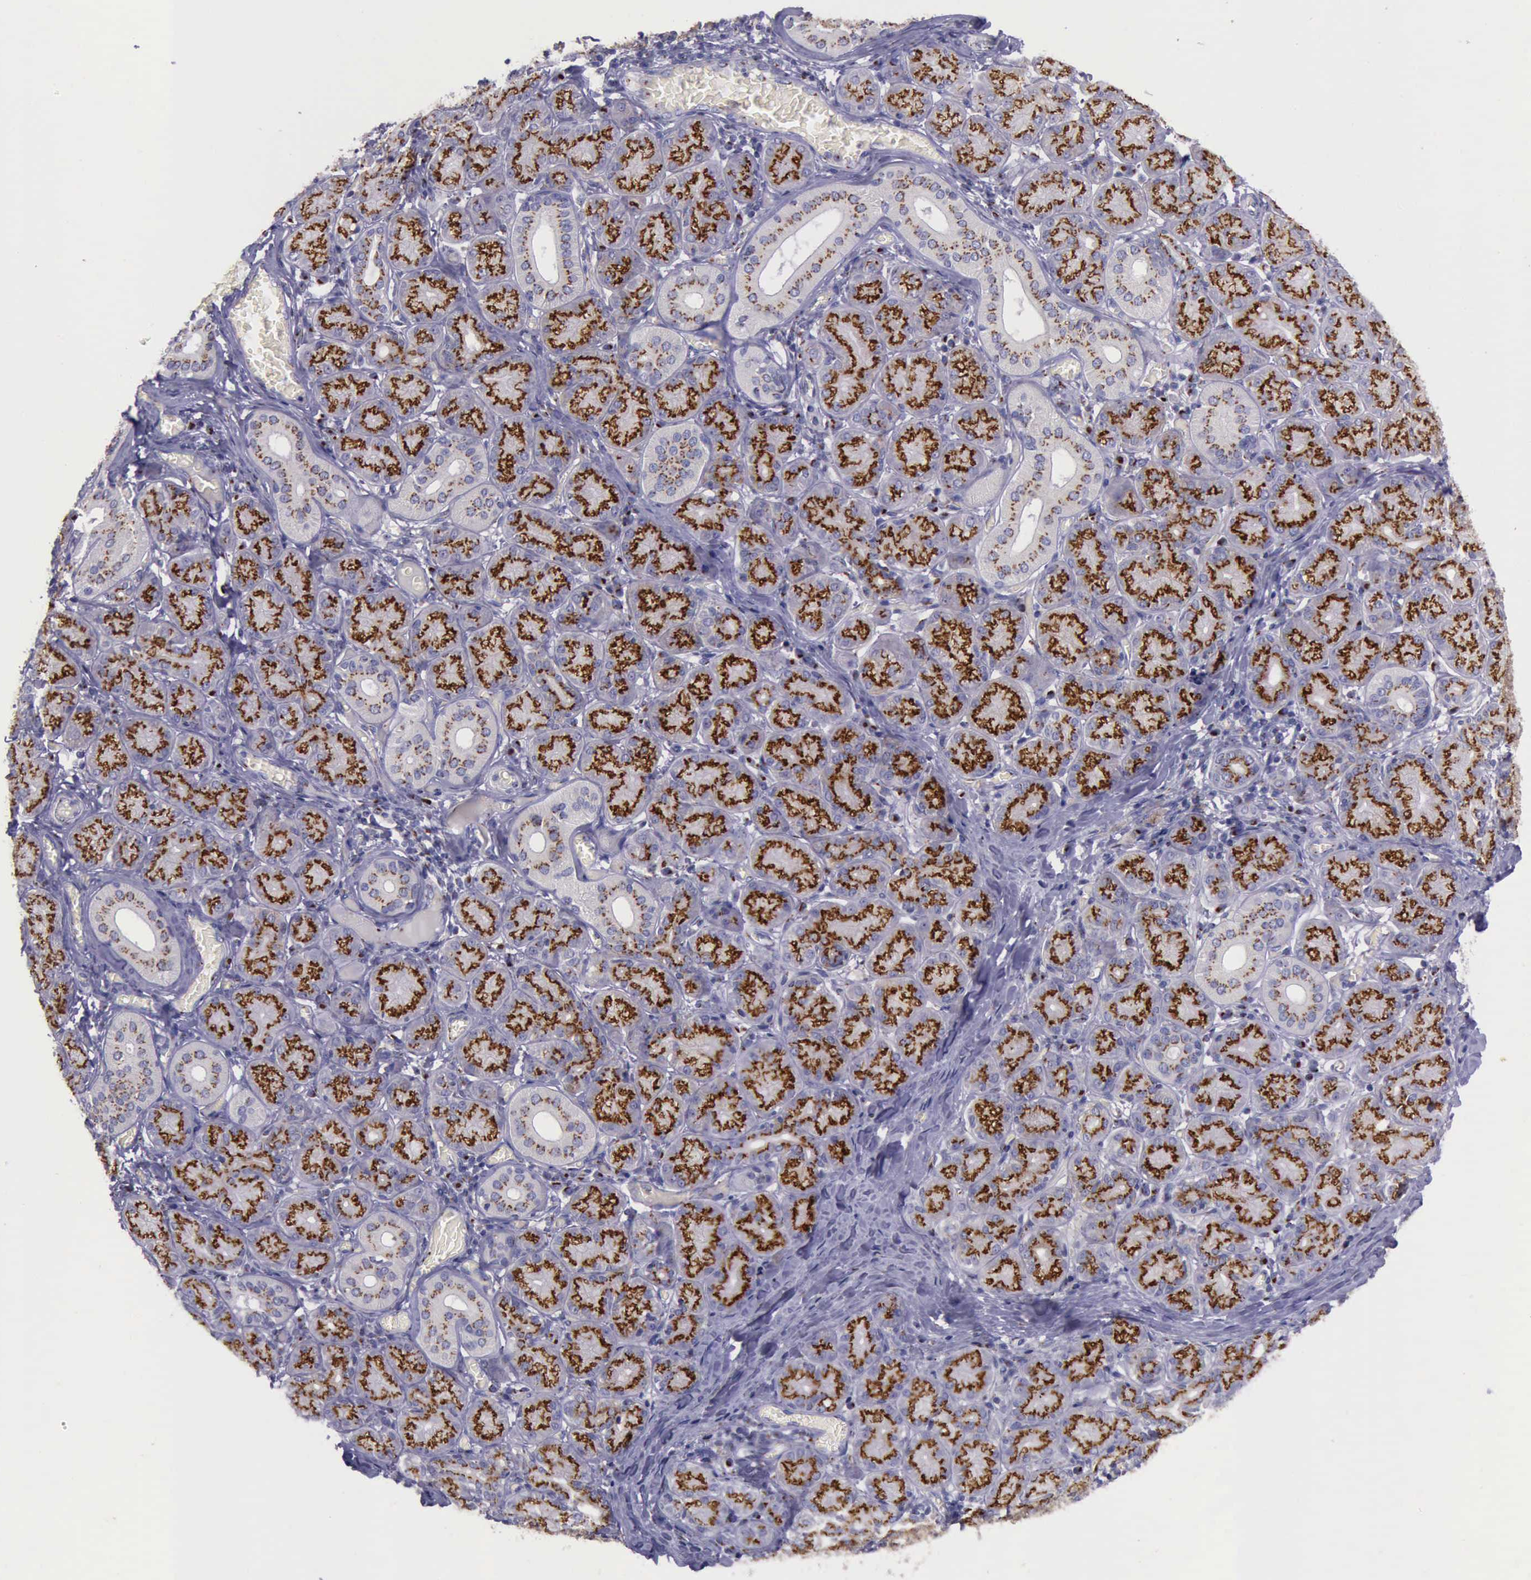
{"staining": {"intensity": "strong", "quantity": ">75%", "location": "cytoplasmic/membranous"}, "tissue": "salivary gland", "cell_type": "Glandular cells", "image_type": "normal", "snomed": [{"axis": "morphology", "description": "Normal tissue, NOS"}, {"axis": "topography", "description": "Salivary gland"}], "caption": "IHC image of benign salivary gland: human salivary gland stained using immunohistochemistry exhibits high levels of strong protein expression localized specifically in the cytoplasmic/membranous of glandular cells, appearing as a cytoplasmic/membranous brown color.", "gene": "GOLGA5", "patient": {"sex": "female", "age": 24}}